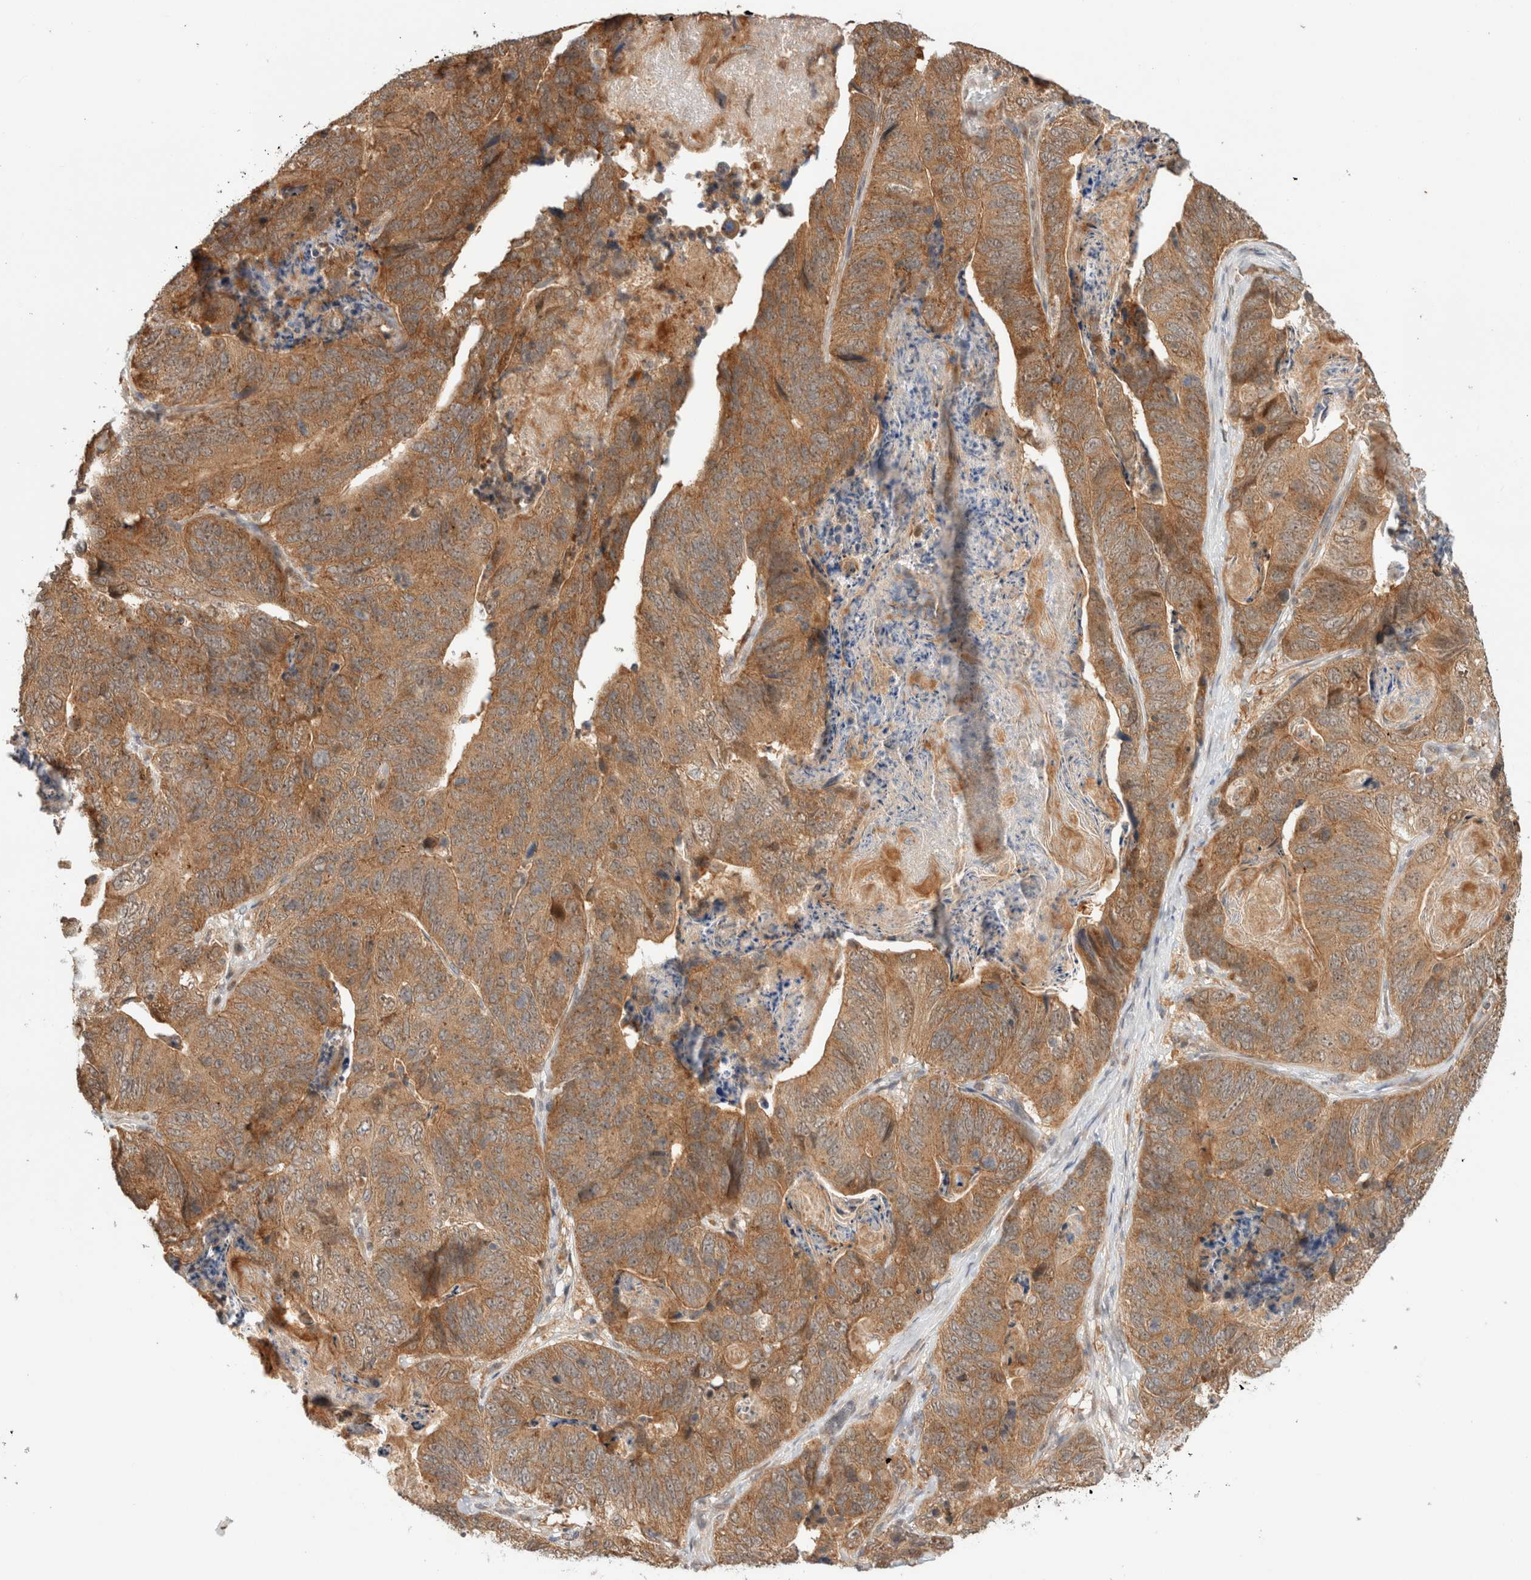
{"staining": {"intensity": "moderate", "quantity": ">75%", "location": "cytoplasmic/membranous"}, "tissue": "stomach cancer", "cell_type": "Tumor cells", "image_type": "cancer", "snomed": [{"axis": "morphology", "description": "Normal tissue, NOS"}, {"axis": "morphology", "description": "Adenocarcinoma, NOS"}, {"axis": "topography", "description": "Stomach"}], "caption": "Adenocarcinoma (stomach) stained with immunohistochemistry shows moderate cytoplasmic/membranous positivity in about >75% of tumor cells.", "gene": "OTUD6B", "patient": {"sex": "female", "age": 89}}